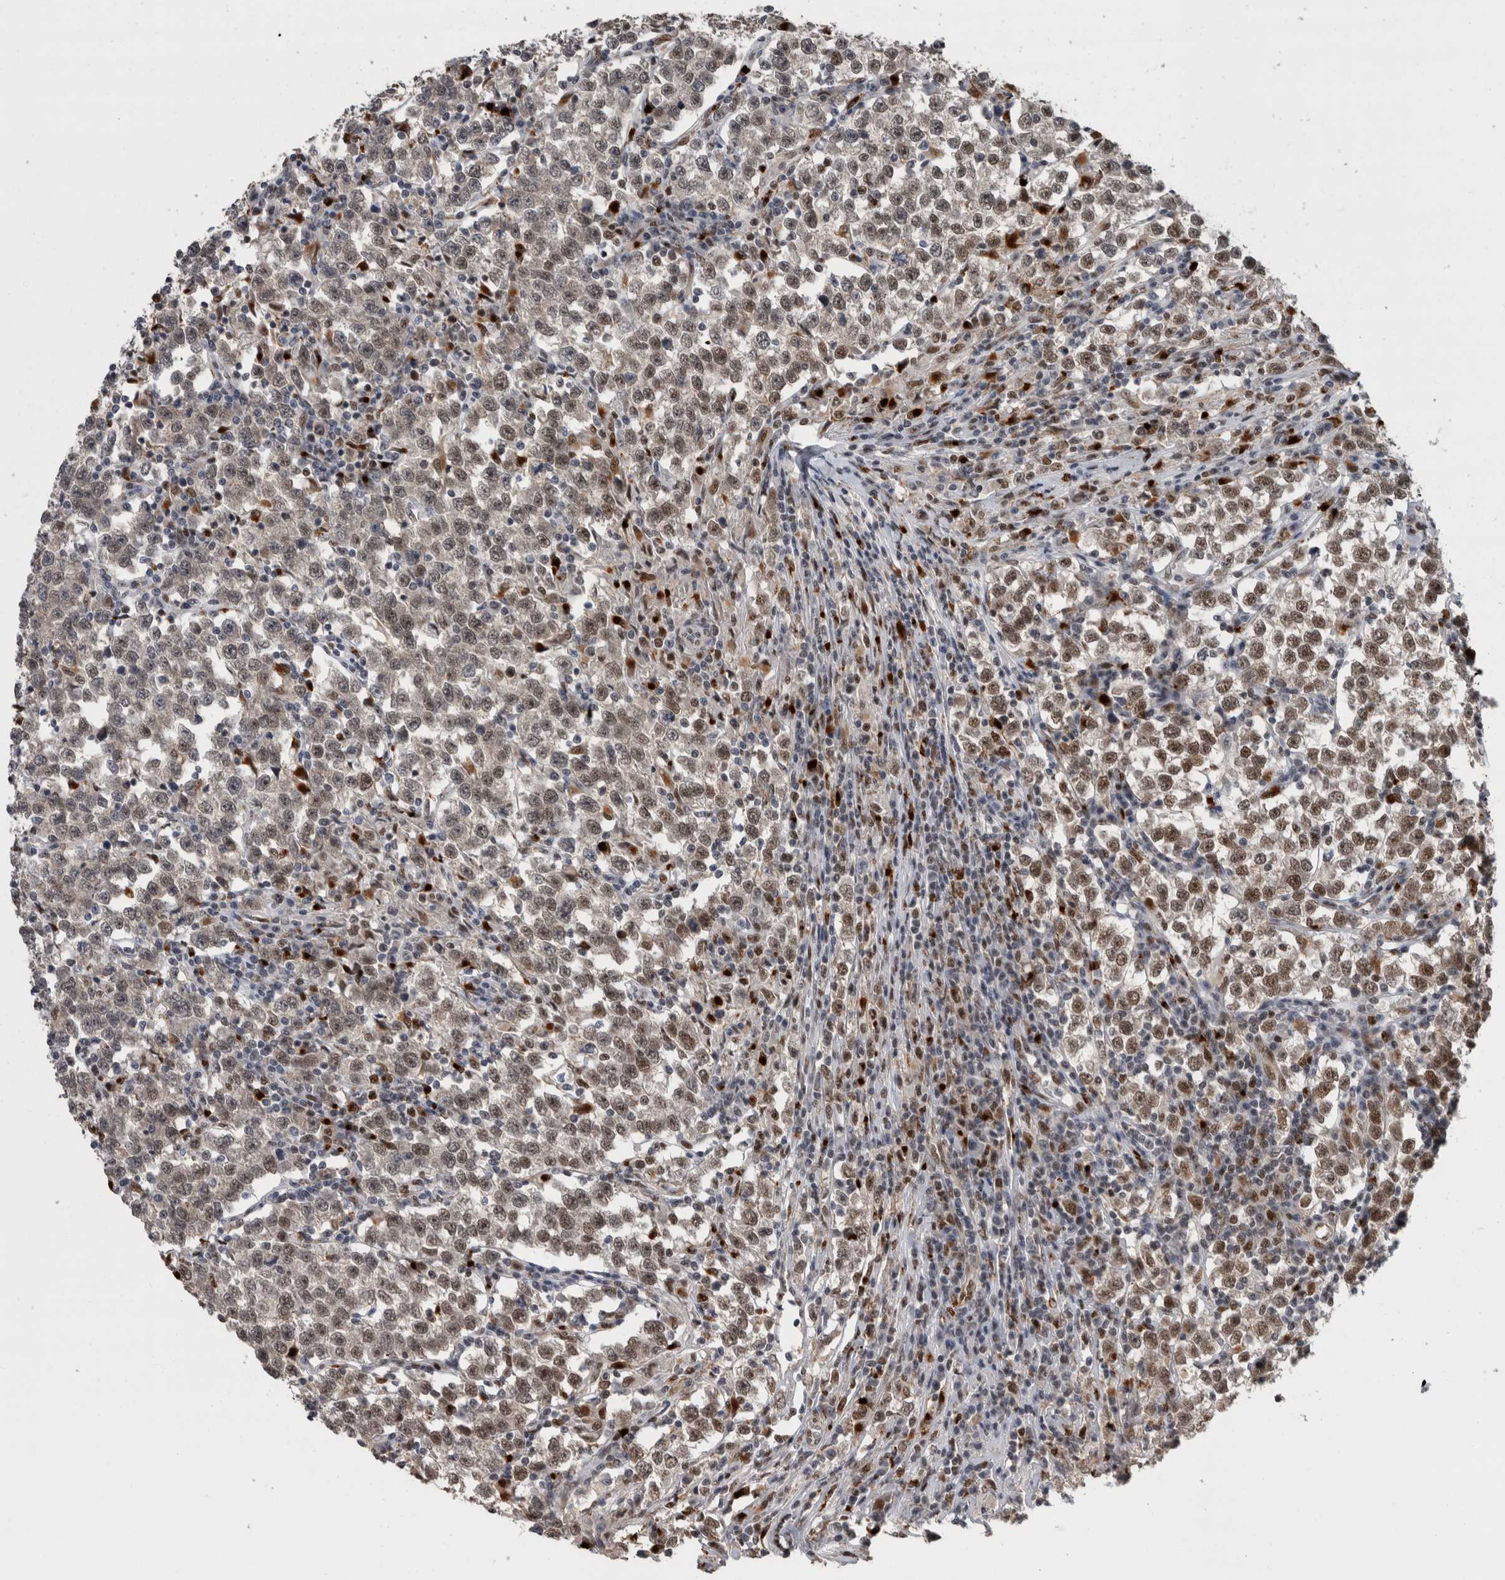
{"staining": {"intensity": "moderate", "quantity": ">75%", "location": "nuclear"}, "tissue": "testis cancer", "cell_type": "Tumor cells", "image_type": "cancer", "snomed": [{"axis": "morphology", "description": "Normal tissue, NOS"}, {"axis": "morphology", "description": "Seminoma, NOS"}, {"axis": "topography", "description": "Testis"}], "caption": "This is a micrograph of IHC staining of testis seminoma, which shows moderate positivity in the nuclear of tumor cells.", "gene": "POLD2", "patient": {"sex": "male", "age": 43}}